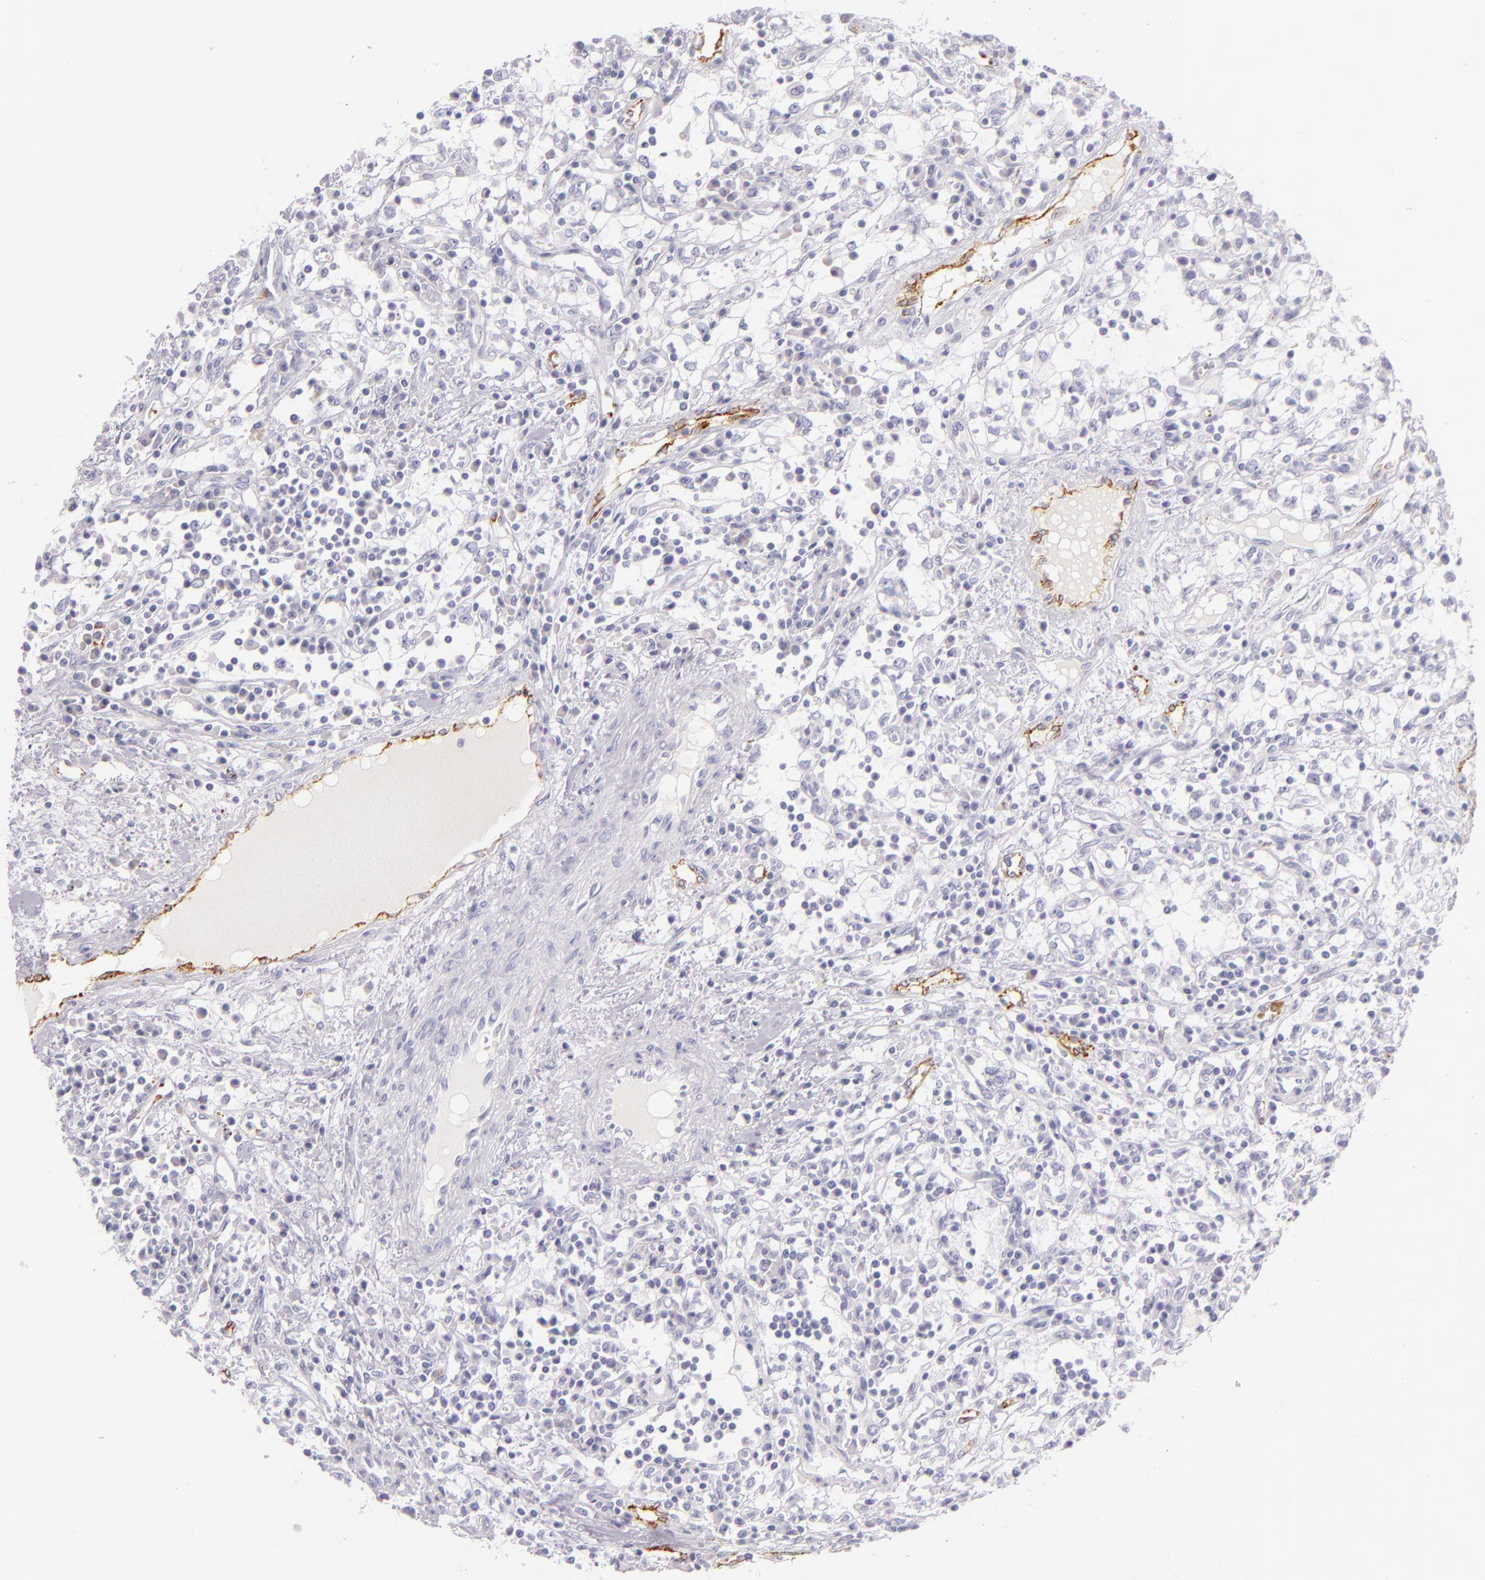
{"staining": {"intensity": "negative", "quantity": "none", "location": "none"}, "tissue": "renal cancer", "cell_type": "Tumor cells", "image_type": "cancer", "snomed": [{"axis": "morphology", "description": "Adenocarcinoma, NOS"}, {"axis": "topography", "description": "Kidney"}], "caption": "IHC of adenocarcinoma (renal) shows no staining in tumor cells.", "gene": "SELP", "patient": {"sex": "male", "age": 82}}